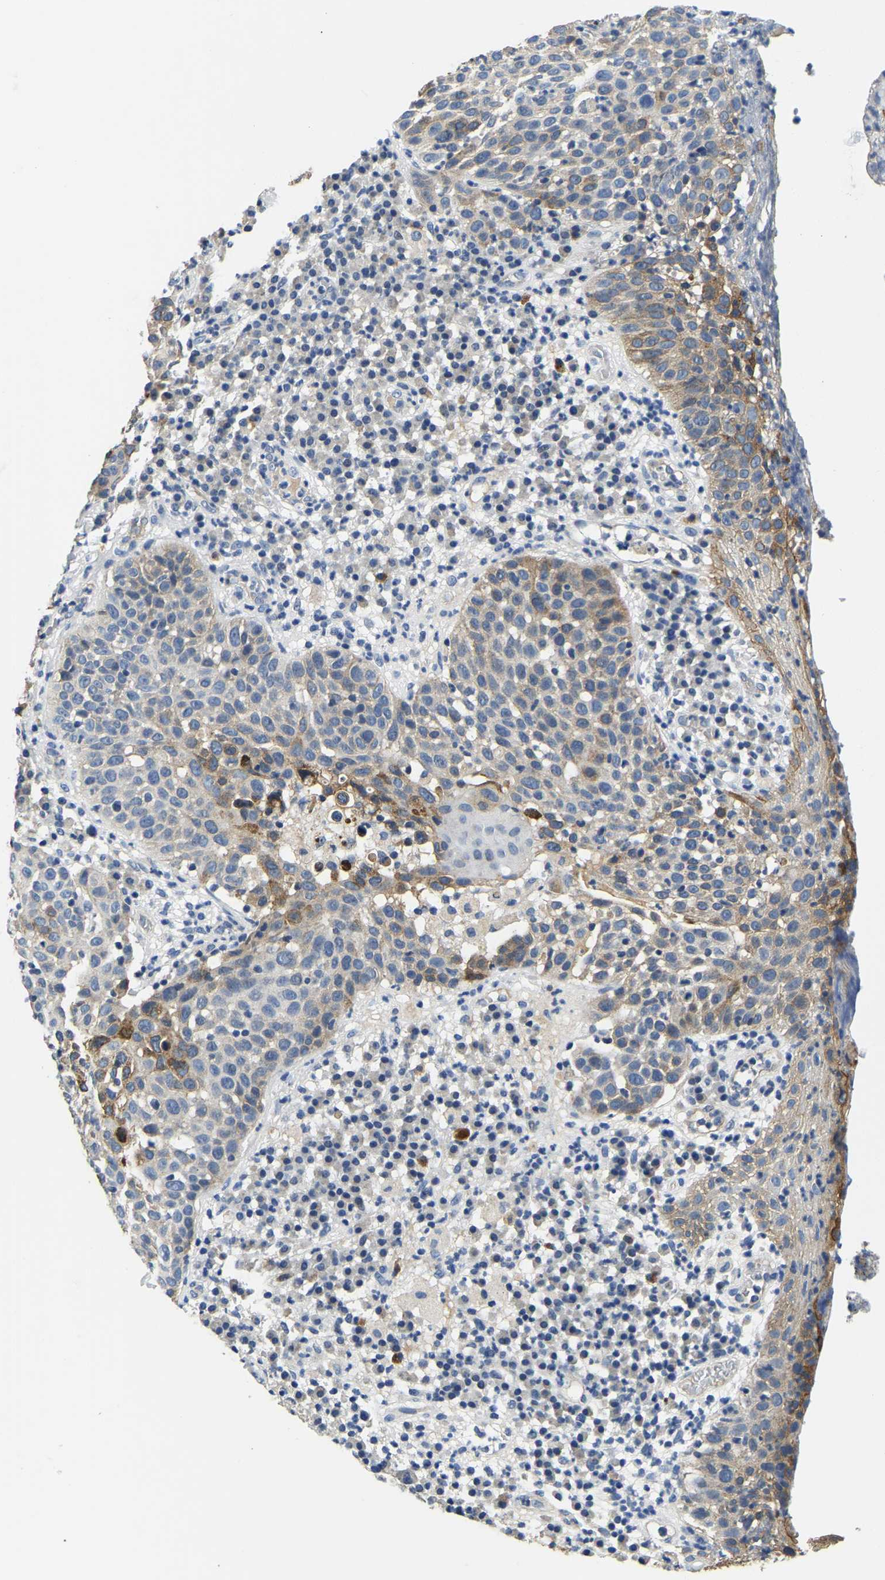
{"staining": {"intensity": "moderate", "quantity": "<25%", "location": "cytoplasmic/membranous"}, "tissue": "skin cancer", "cell_type": "Tumor cells", "image_type": "cancer", "snomed": [{"axis": "morphology", "description": "Squamous cell carcinoma in situ, NOS"}, {"axis": "morphology", "description": "Squamous cell carcinoma, NOS"}, {"axis": "topography", "description": "Skin"}], "caption": "About <25% of tumor cells in human skin squamous cell carcinoma demonstrate moderate cytoplasmic/membranous protein staining as visualized by brown immunohistochemical staining.", "gene": "ITGA2", "patient": {"sex": "male", "age": 93}}